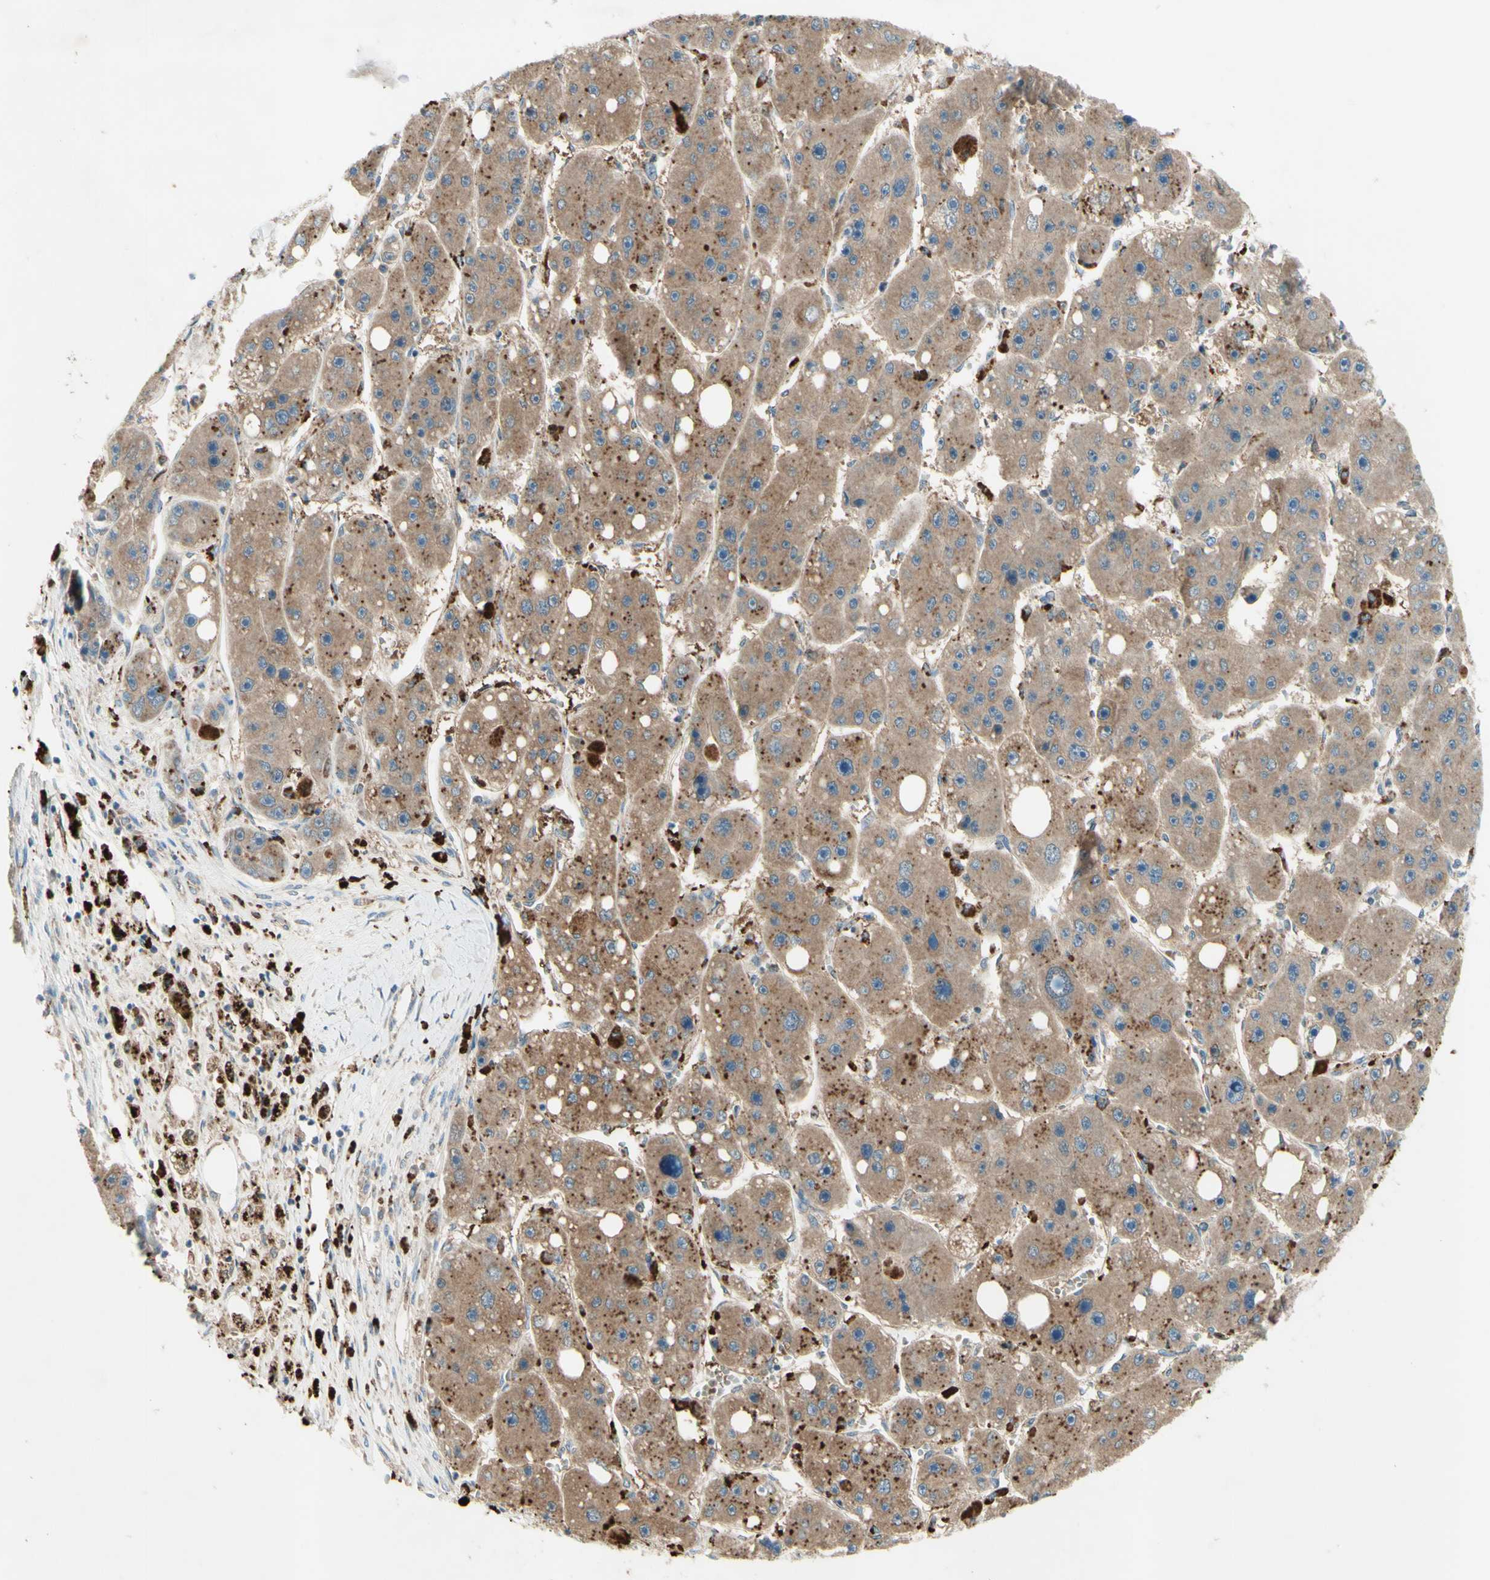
{"staining": {"intensity": "moderate", "quantity": ">75%", "location": "cytoplasmic/membranous"}, "tissue": "liver cancer", "cell_type": "Tumor cells", "image_type": "cancer", "snomed": [{"axis": "morphology", "description": "Carcinoma, Hepatocellular, NOS"}, {"axis": "topography", "description": "Liver"}], "caption": "The histopathology image shows staining of liver cancer (hepatocellular carcinoma), revealing moderate cytoplasmic/membranous protein staining (brown color) within tumor cells. Using DAB (3,3'-diaminobenzidine) (brown) and hematoxylin (blue) stains, captured at high magnification using brightfield microscopy.", "gene": "ARMC10", "patient": {"sex": "female", "age": 61}}